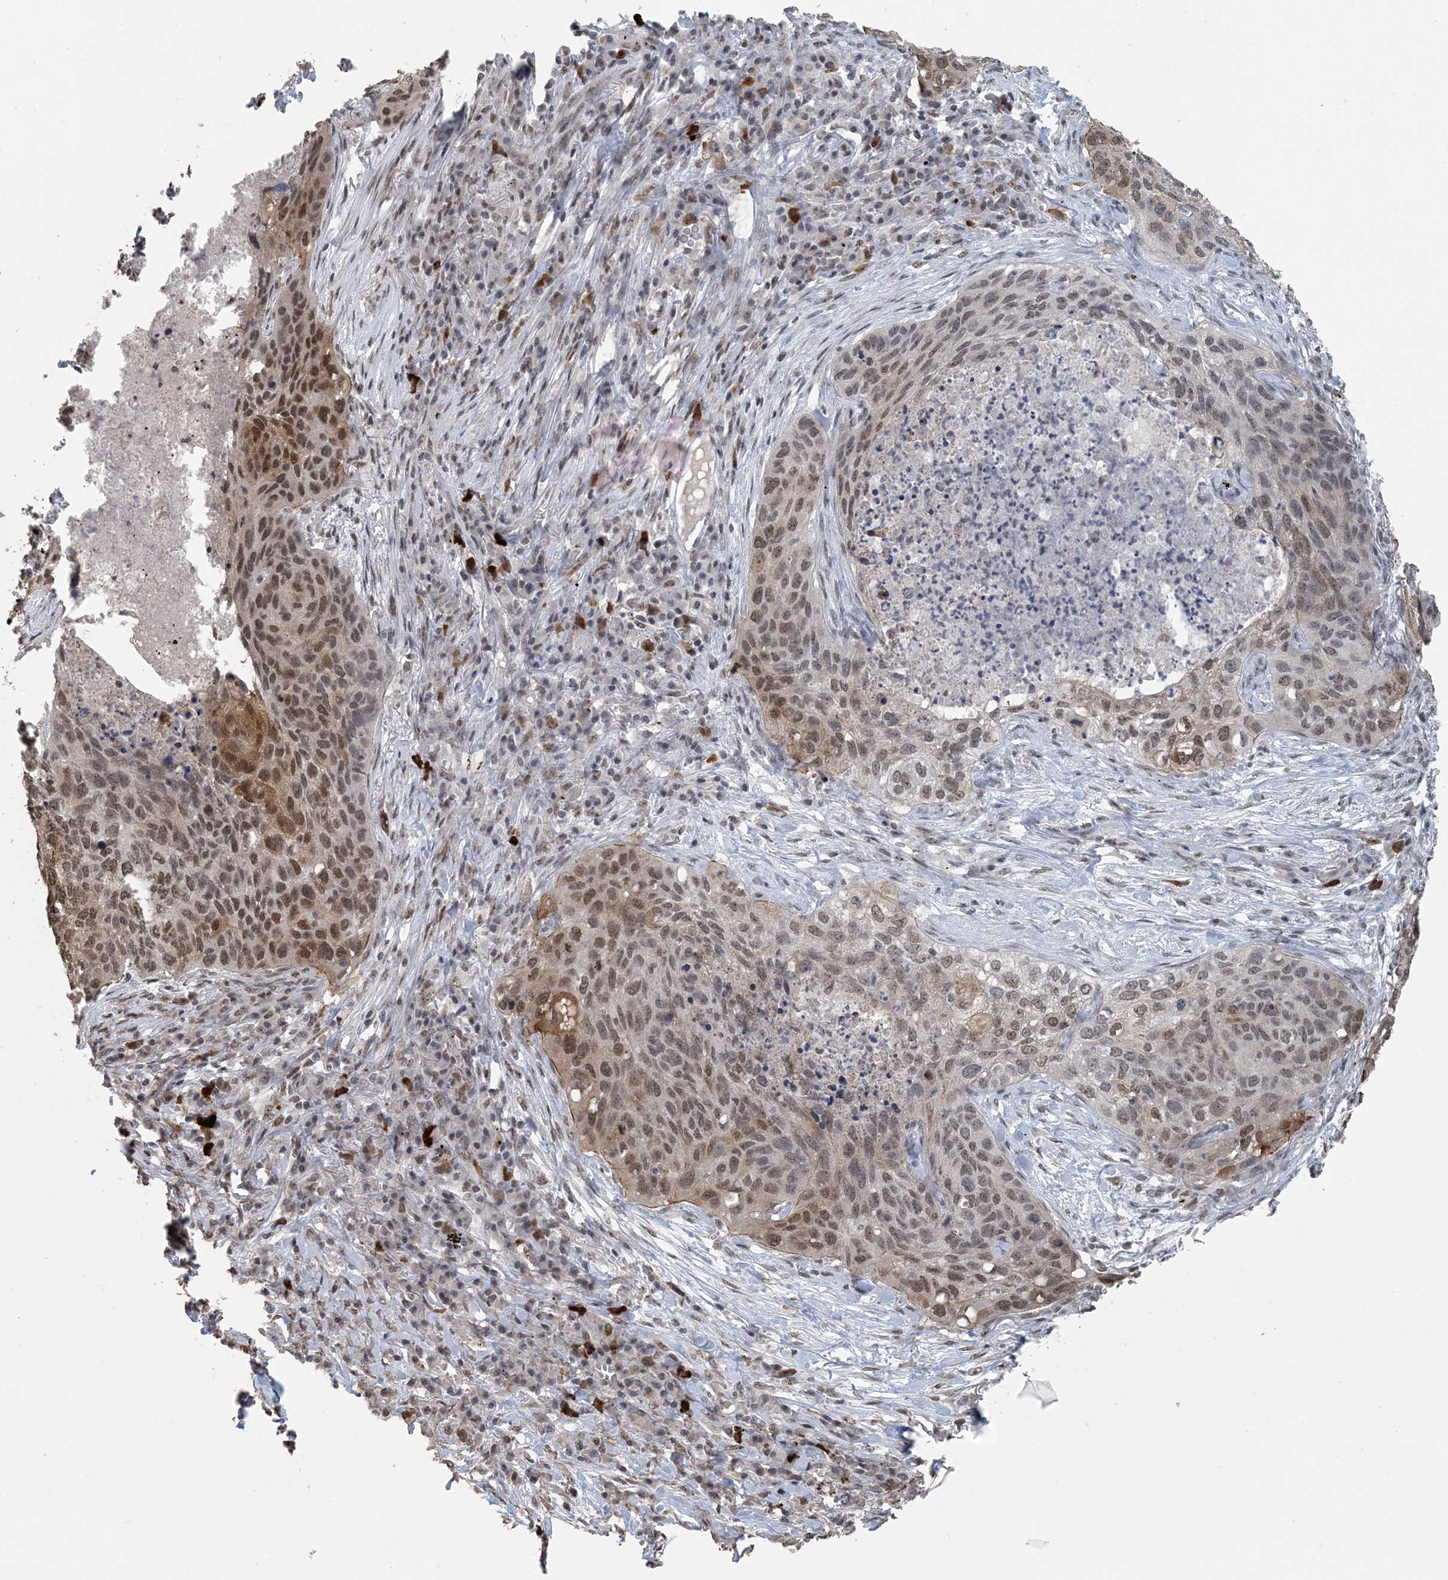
{"staining": {"intensity": "moderate", "quantity": "25%-75%", "location": "cytoplasmic/membranous,nuclear"}, "tissue": "lung cancer", "cell_type": "Tumor cells", "image_type": "cancer", "snomed": [{"axis": "morphology", "description": "Squamous cell carcinoma, NOS"}, {"axis": "topography", "description": "Lung"}], "caption": "Immunohistochemical staining of human squamous cell carcinoma (lung) exhibits medium levels of moderate cytoplasmic/membranous and nuclear protein expression in about 25%-75% of tumor cells. The staining was performed using DAB to visualize the protein expression in brown, while the nuclei were stained in blue with hematoxylin (Magnification: 20x).", "gene": "MBD2", "patient": {"sex": "female", "age": 63}}